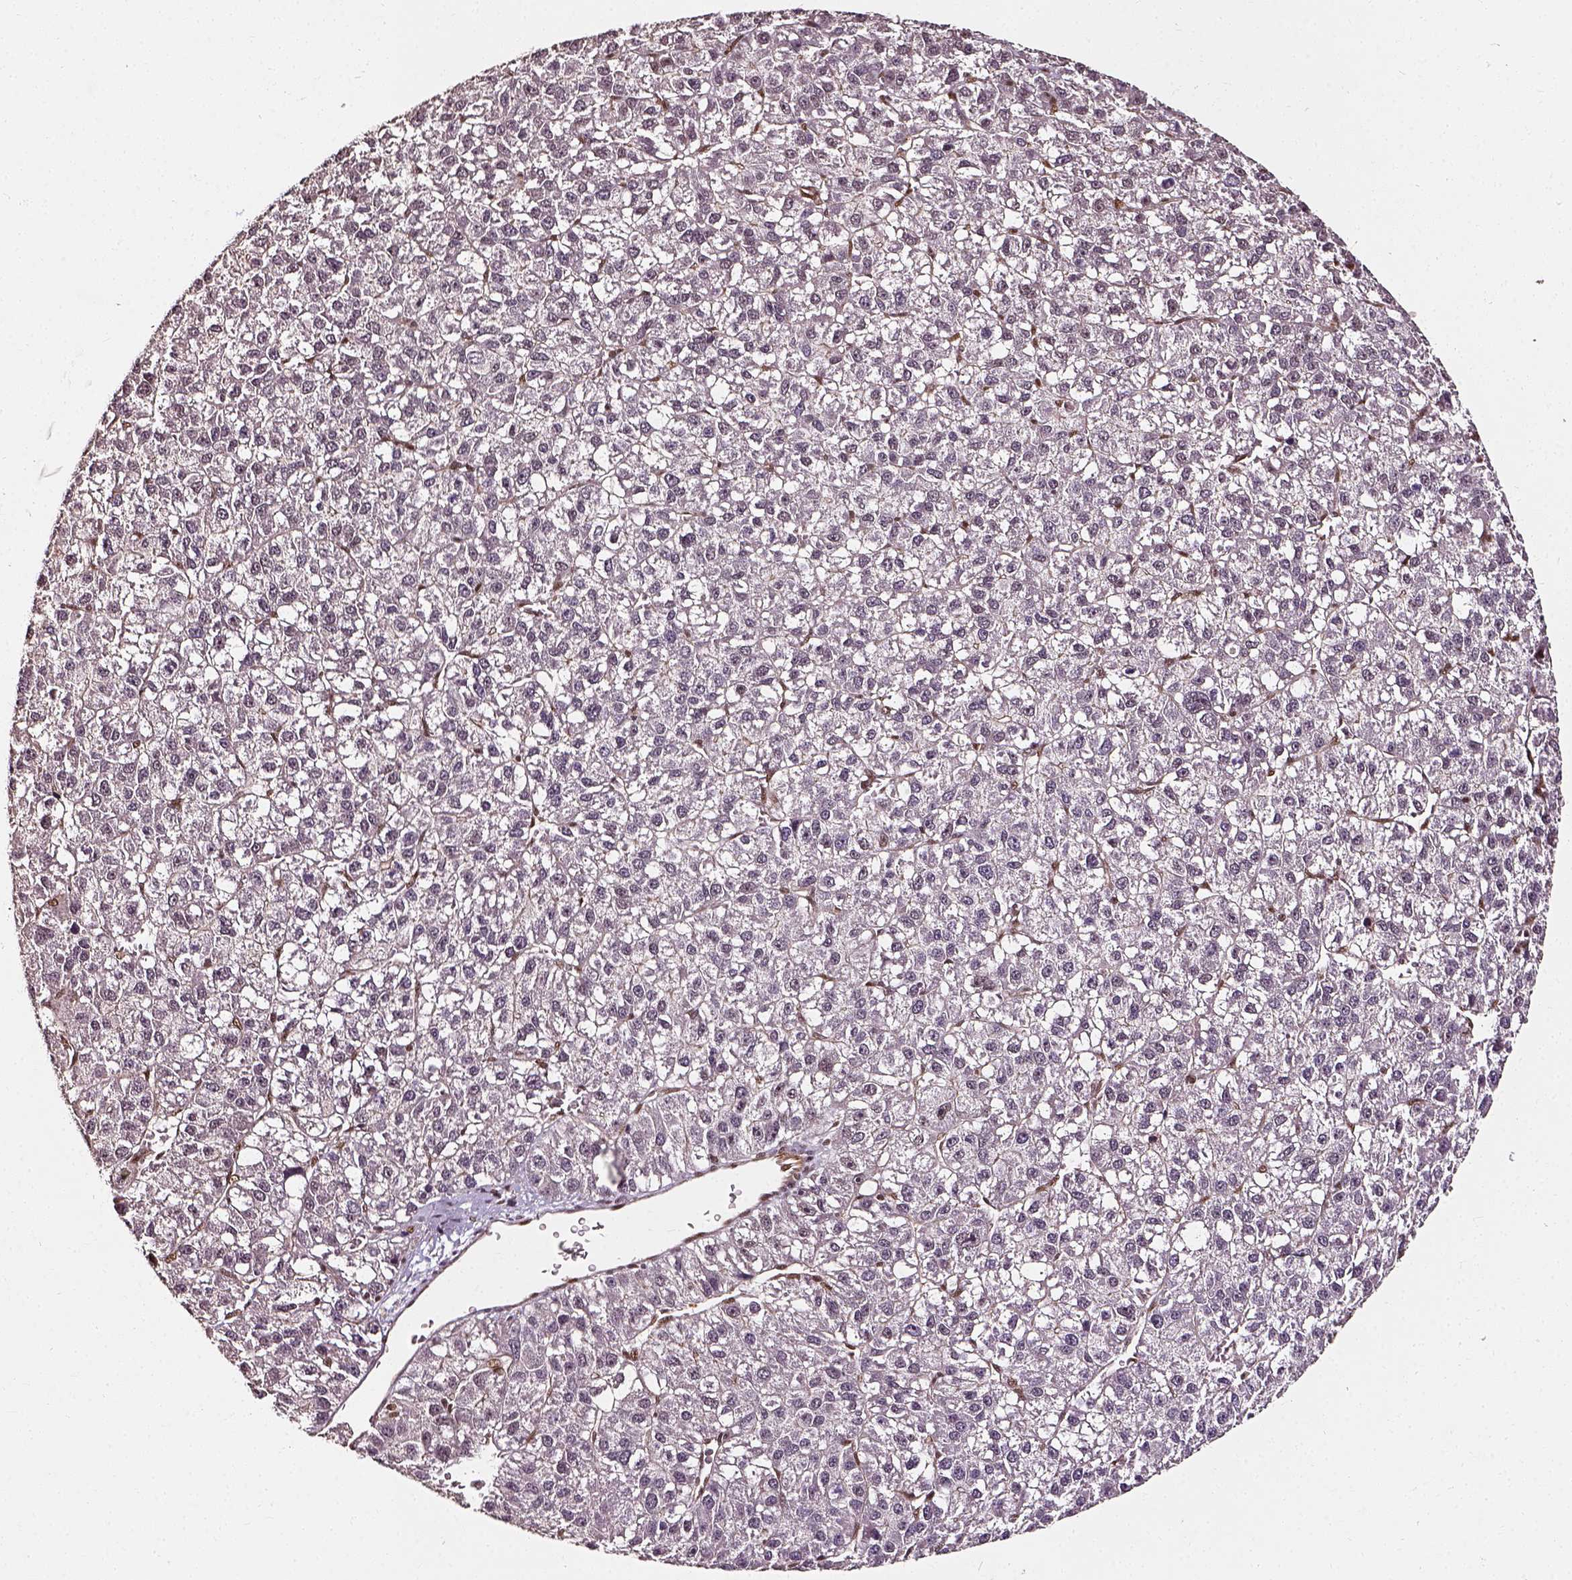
{"staining": {"intensity": "negative", "quantity": "none", "location": "none"}, "tissue": "liver cancer", "cell_type": "Tumor cells", "image_type": "cancer", "snomed": [{"axis": "morphology", "description": "Carcinoma, Hepatocellular, NOS"}, {"axis": "topography", "description": "Liver"}], "caption": "Immunohistochemistry (IHC) photomicrograph of neoplastic tissue: human liver hepatocellular carcinoma stained with DAB displays no significant protein expression in tumor cells.", "gene": "NACC1", "patient": {"sex": "female", "age": 70}}